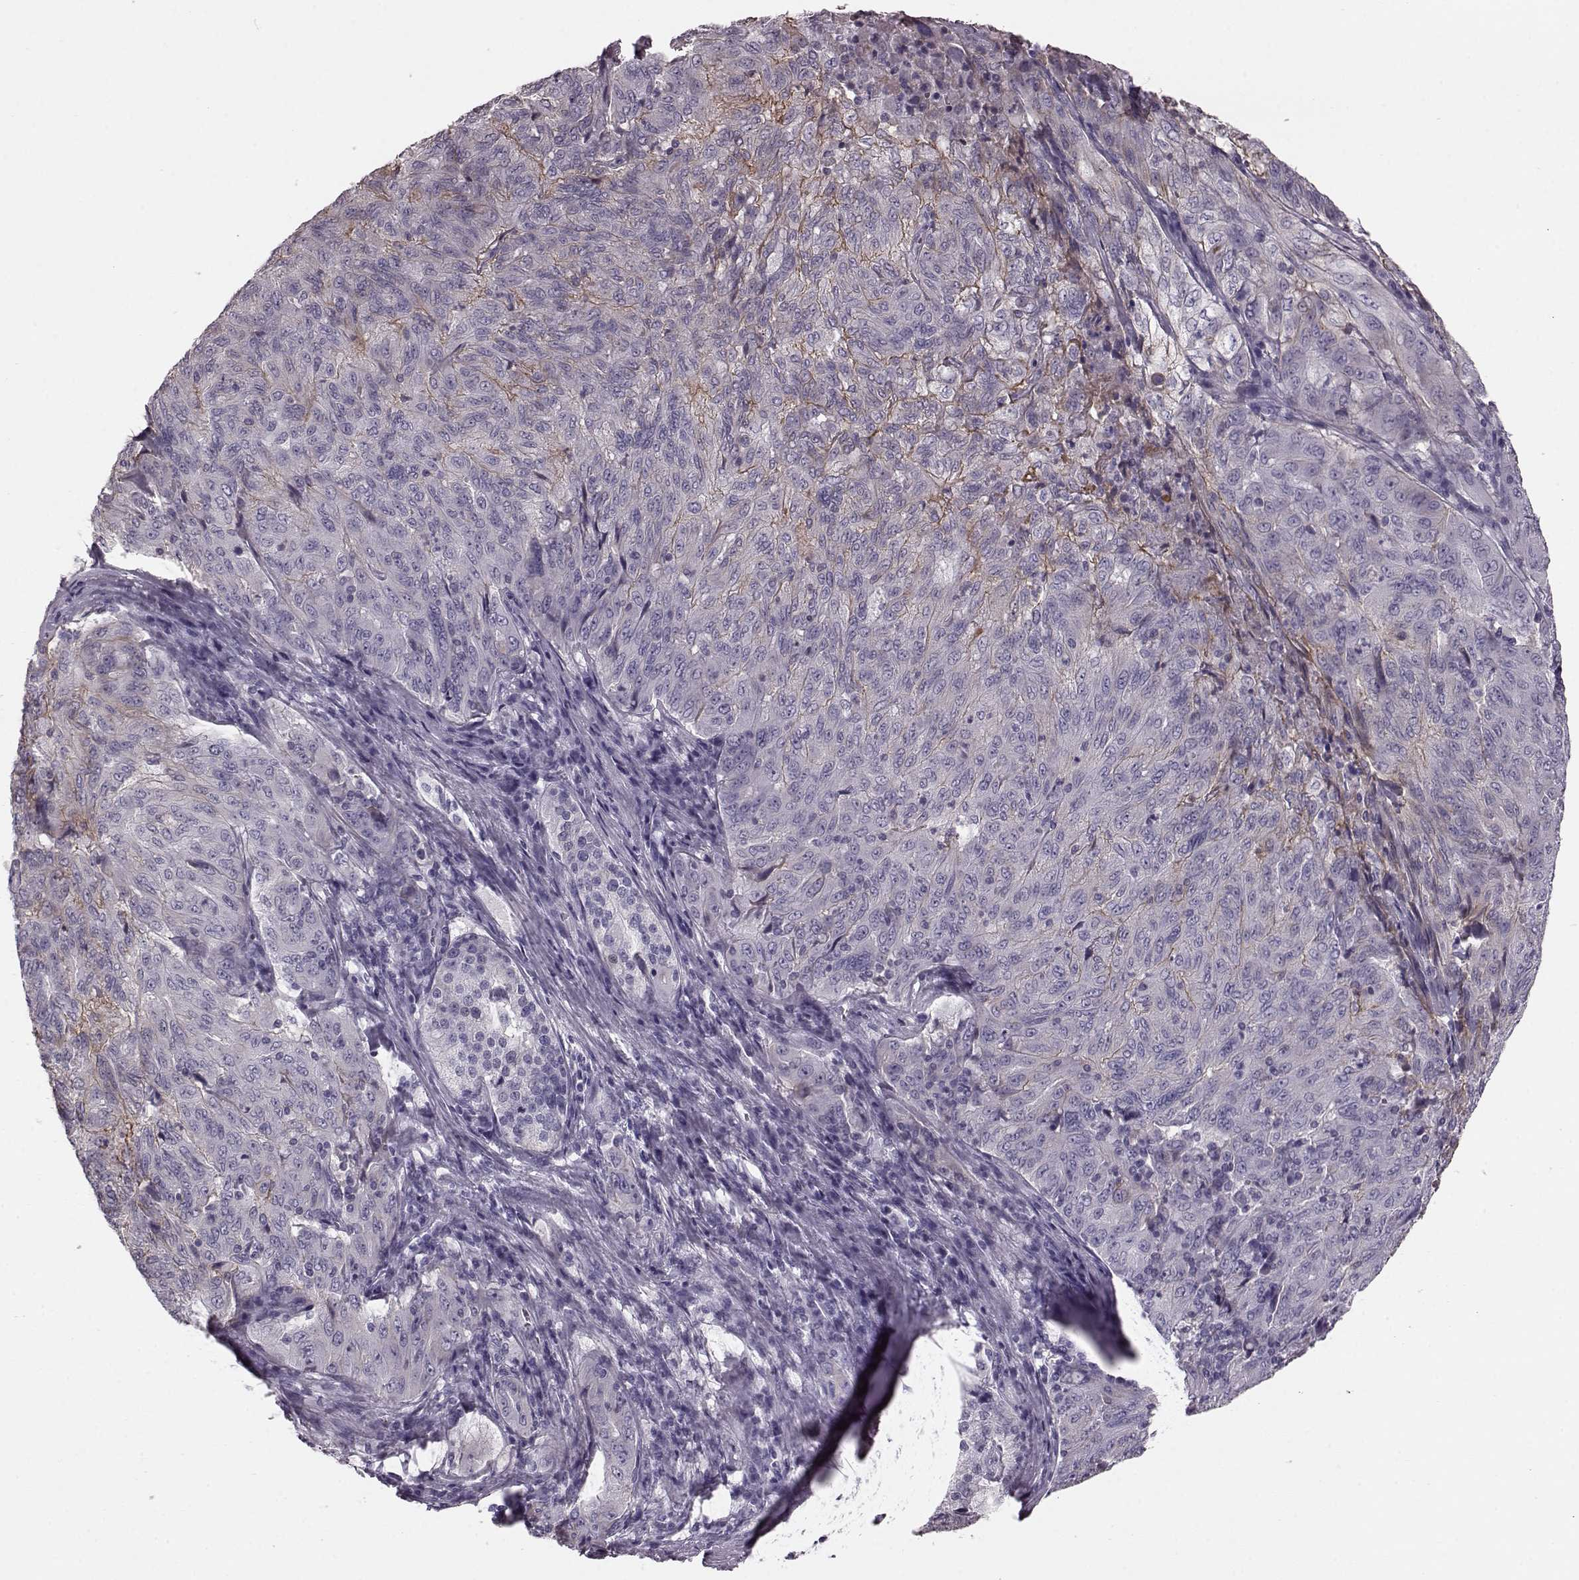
{"staining": {"intensity": "negative", "quantity": "none", "location": "none"}, "tissue": "pancreatic cancer", "cell_type": "Tumor cells", "image_type": "cancer", "snomed": [{"axis": "morphology", "description": "Adenocarcinoma, NOS"}, {"axis": "topography", "description": "Pancreas"}], "caption": "DAB immunohistochemical staining of human adenocarcinoma (pancreatic) reveals no significant staining in tumor cells.", "gene": "CRYBA2", "patient": {"sex": "male", "age": 63}}